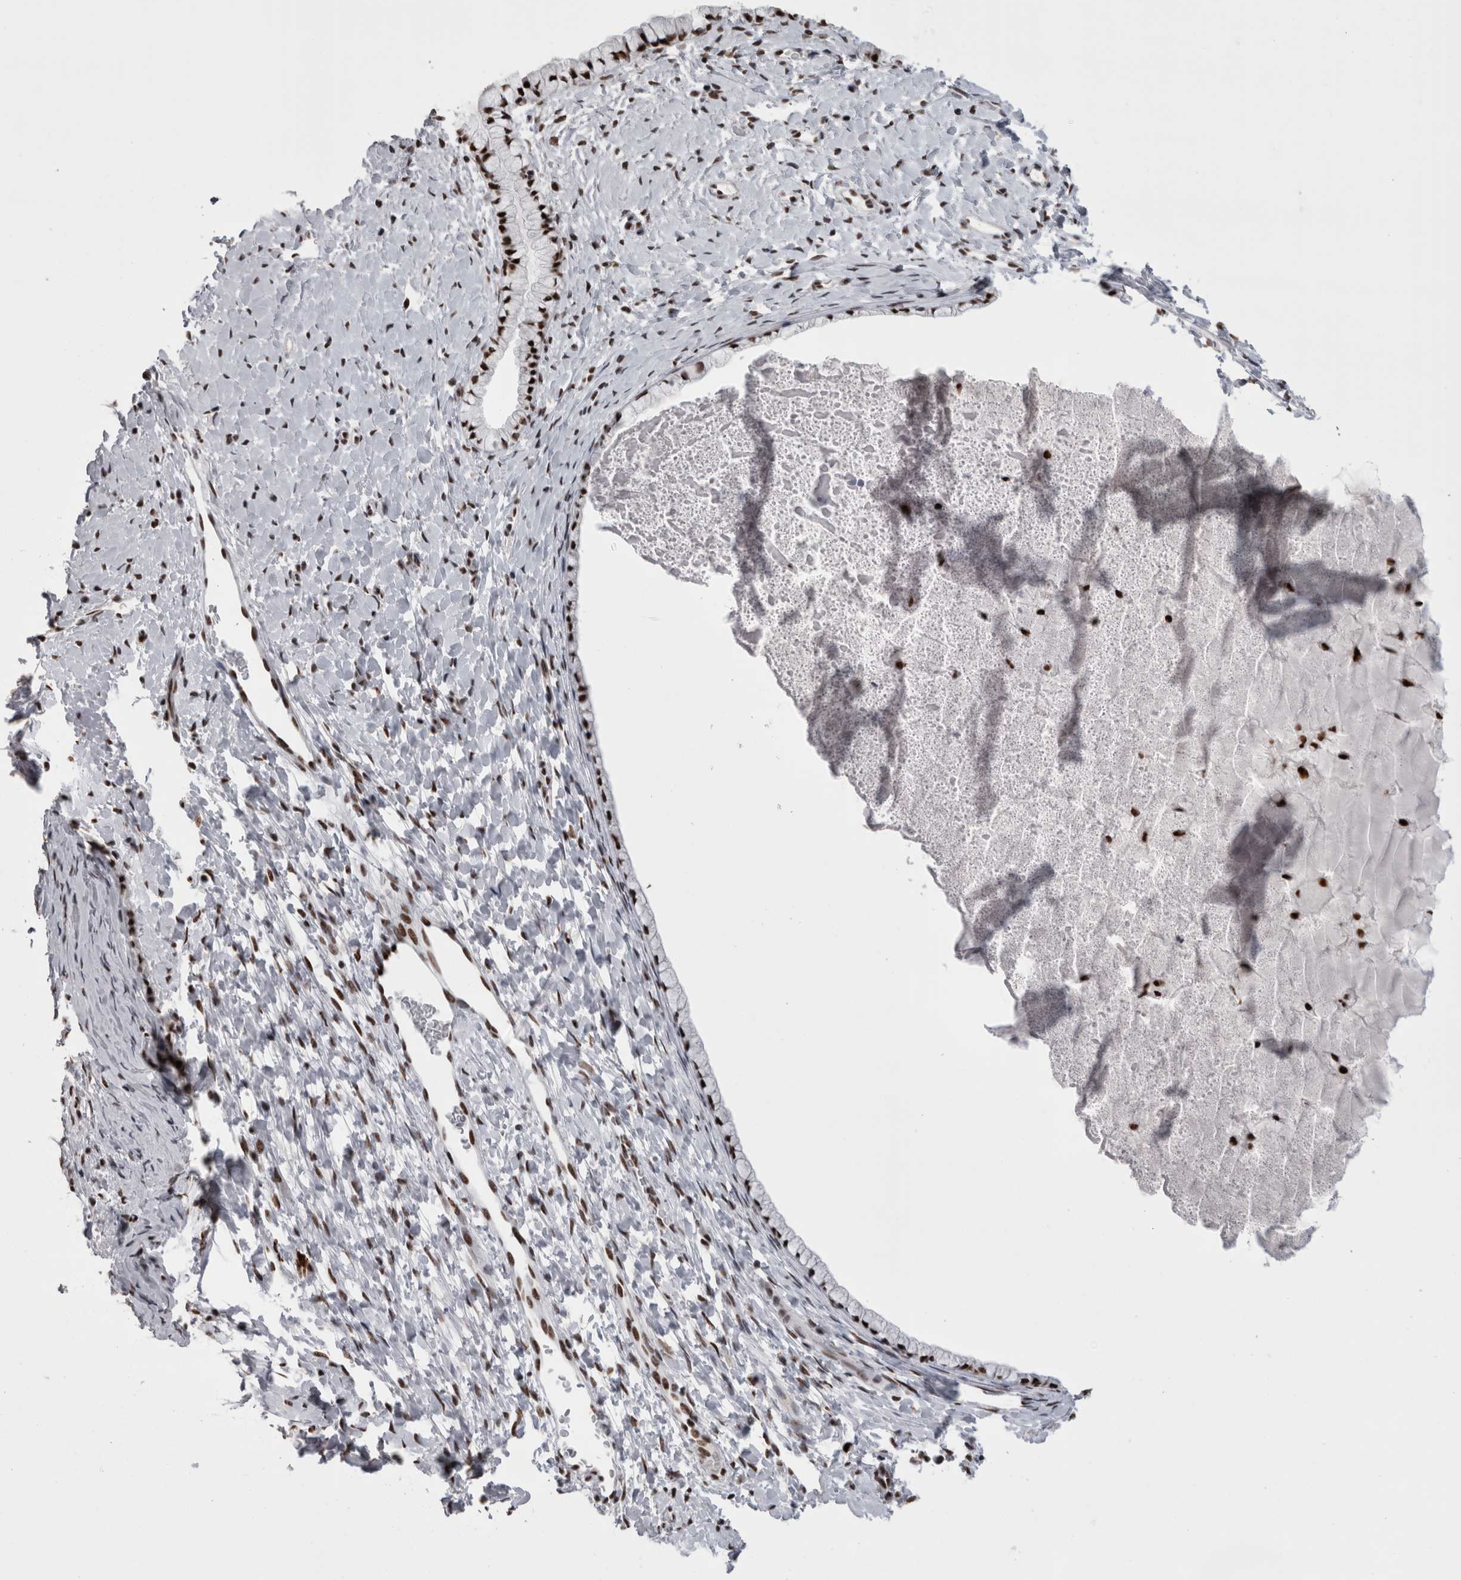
{"staining": {"intensity": "strong", "quantity": ">75%", "location": "nuclear"}, "tissue": "cervix", "cell_type": "Glandular cells", "image_type": "normal", "snomed": [{"axis": "morphology", "description": "Normal tissue, NOS"}, {"axis": "topography", "description": "Cervix"}], "caption": "Glandular cells exhibit high levels of strong nuclear positivity in approximately >75% of cells in normal human cervix.", "gene": "SNRNP40", "patient": {"sex": "female", "age": 72}}